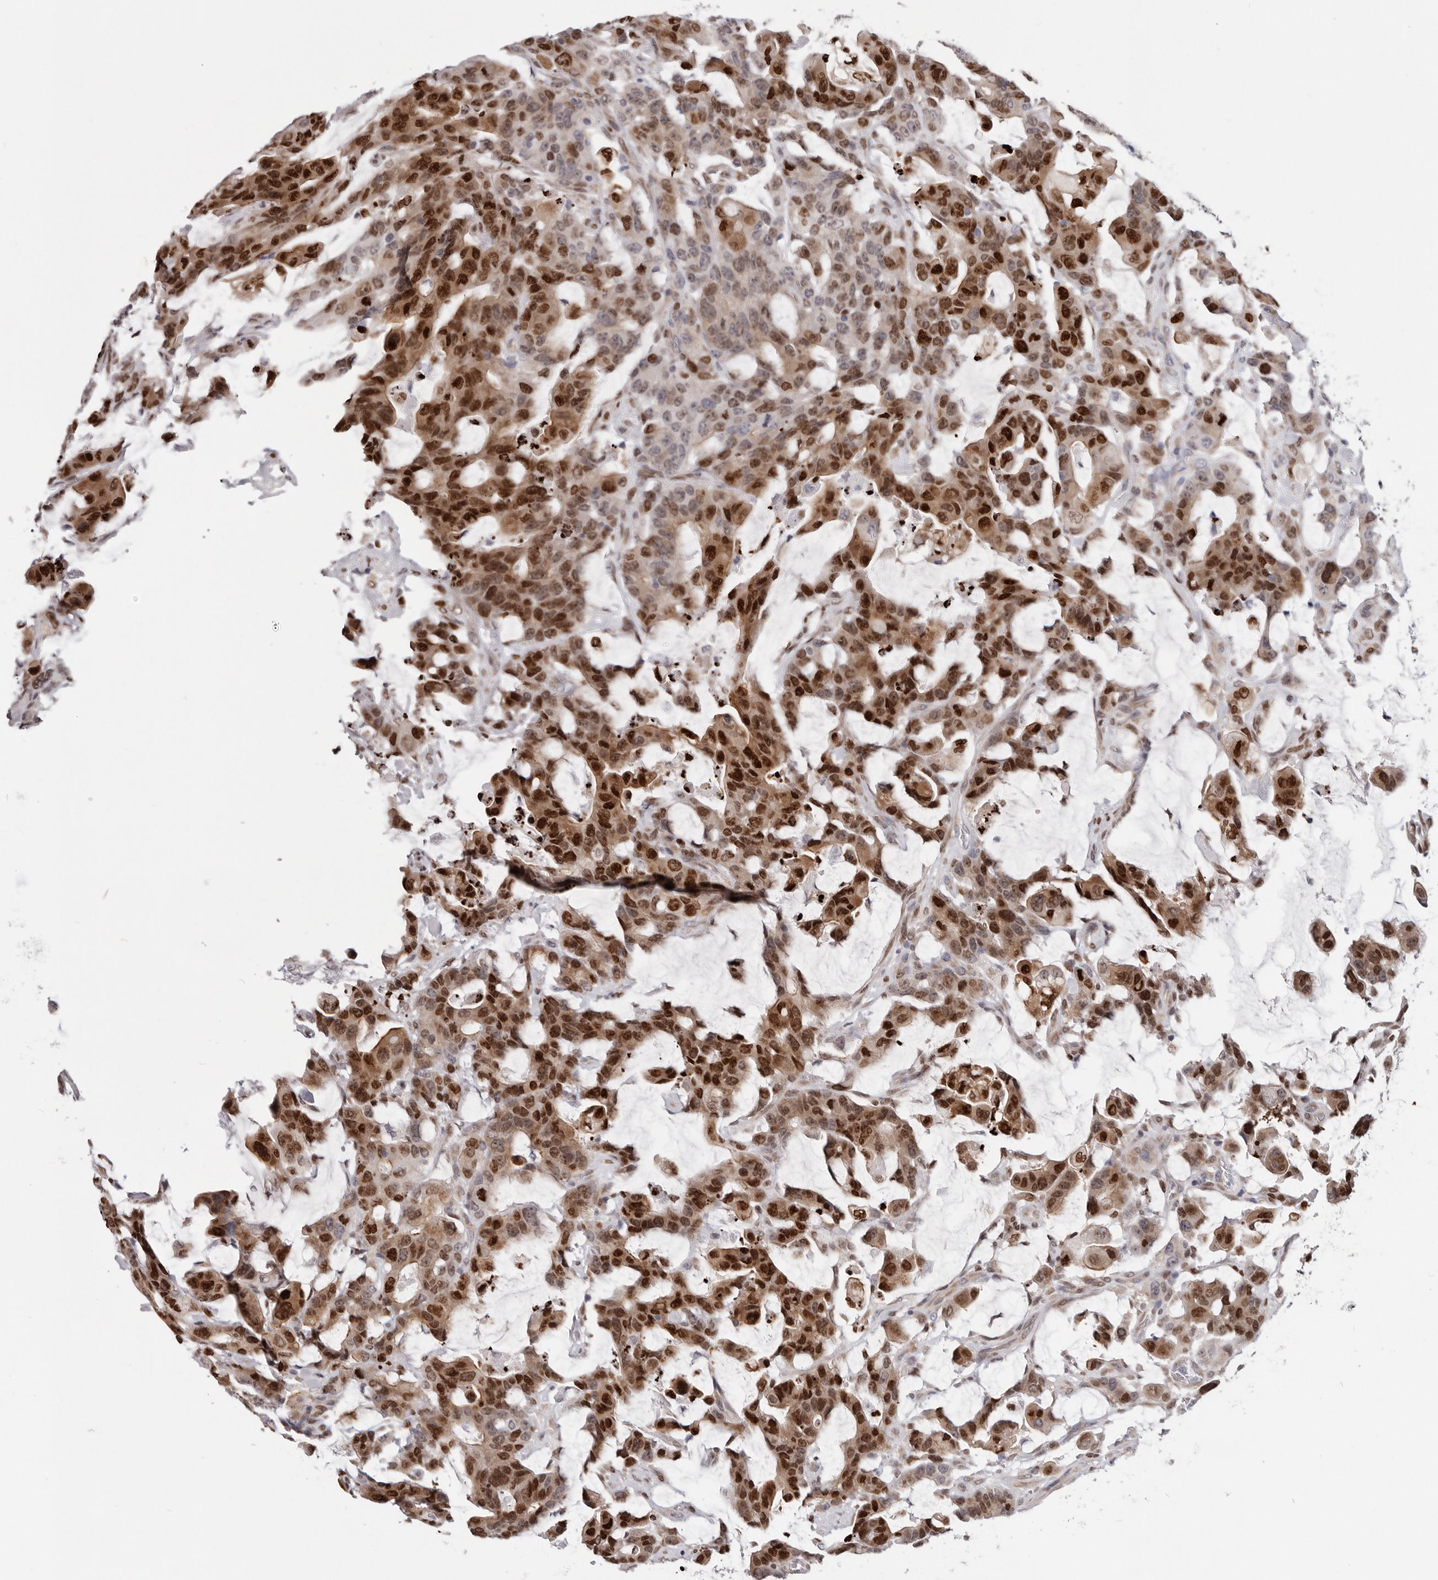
{"staining": {"intensity": "strong", "quantity": "25%-75%", "location": "nuclear"}, "tissue": "colorectal cancer", "cell_type": "Tumor cells", "image_type": "cancer", "snomed": [{"axis": "morphology", "description": "Adenocarcinoma, NOS"}, {"axis": "topography", "description": "Colon"}], "caption": "The histopathology image displays a brown stain indicating the presence of a protein in the nuclear of tumor cells in adenocarcinoma (colorectal).", "gene": "SRP19", "patient": {"sex": "male", "age": 76}}